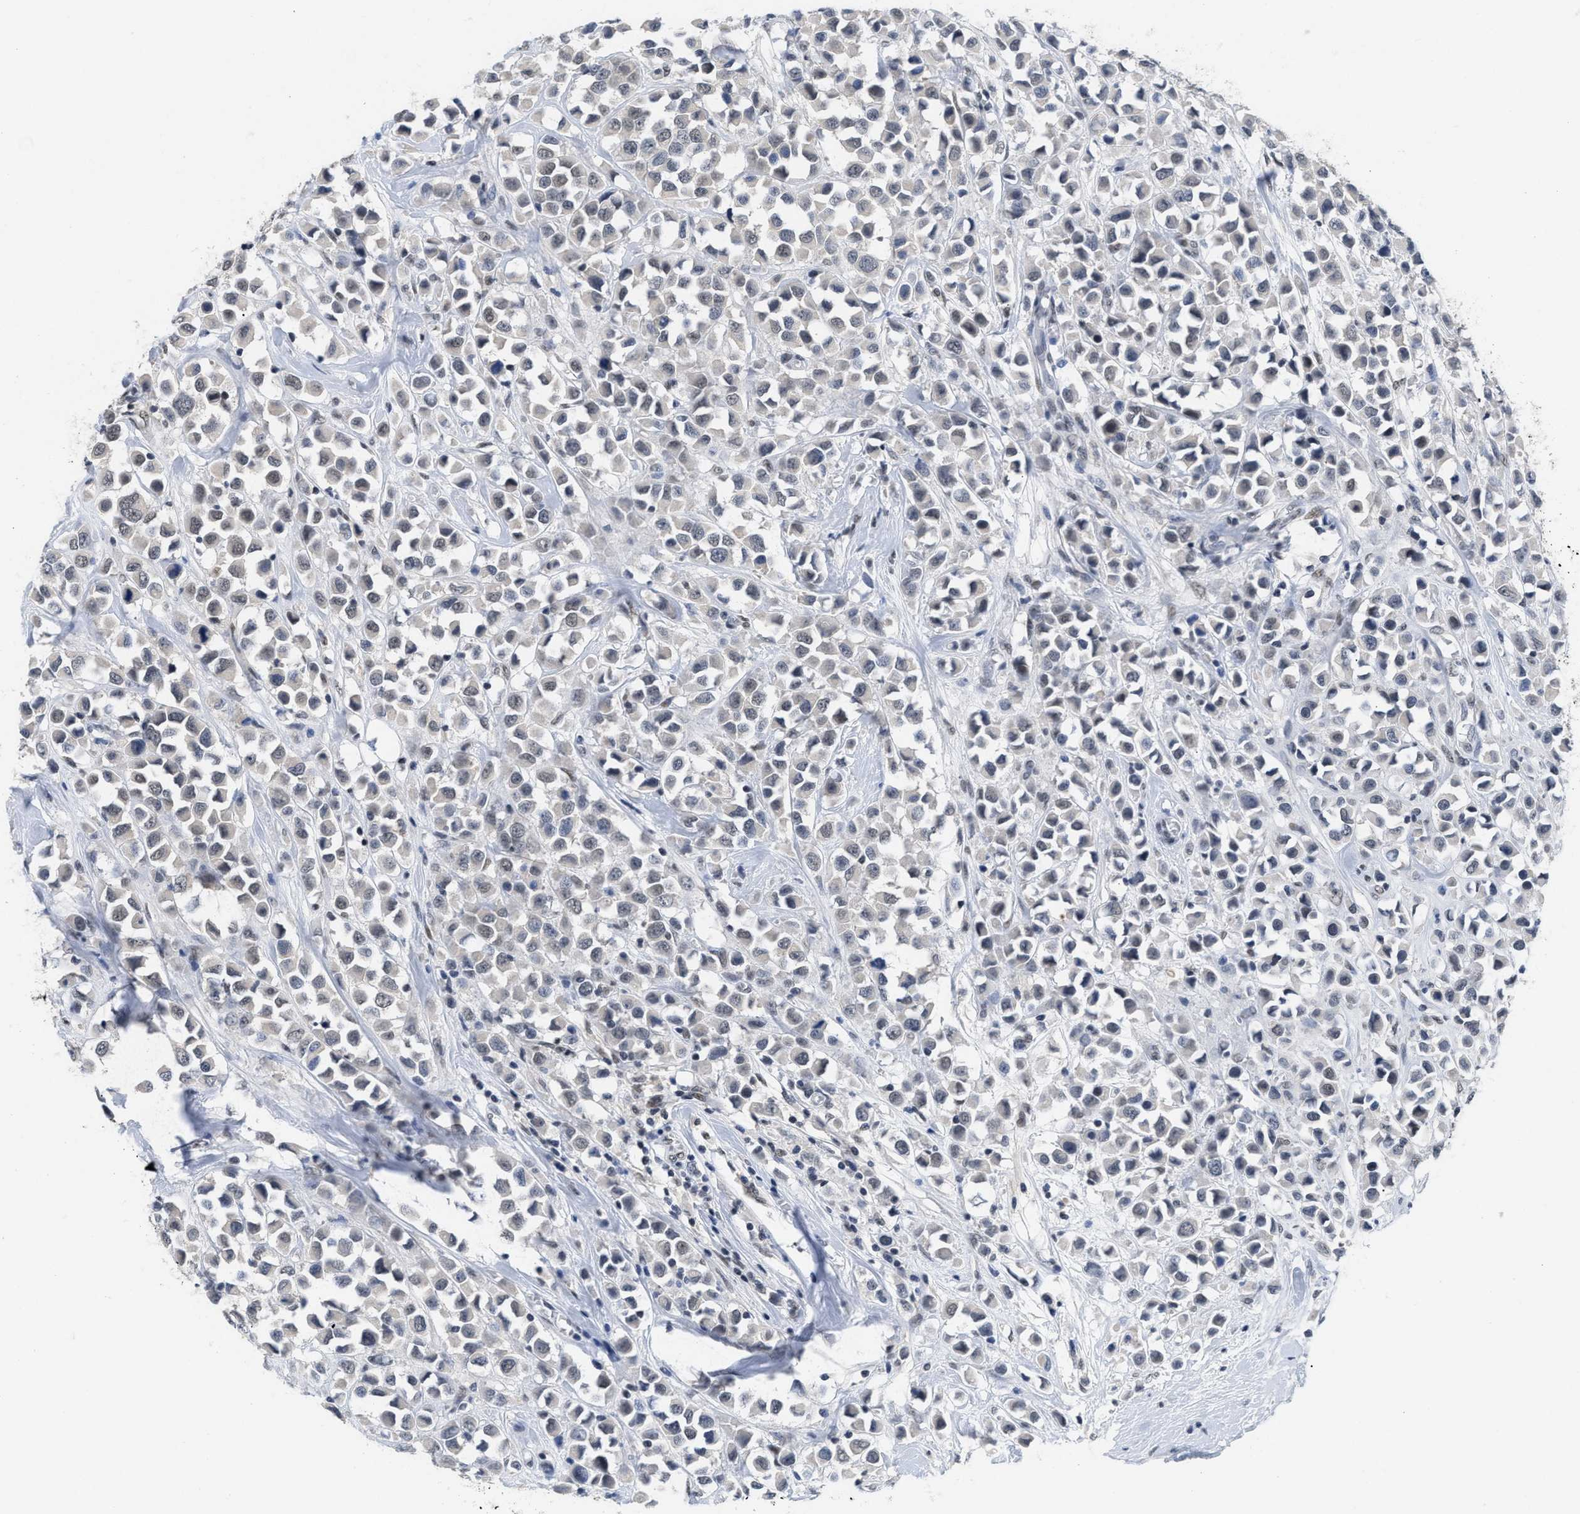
{"staining": {"intensity": "weak", "quantity": "<25%", "location": "nuclear"}, "tissue": "breast cancer", "cell_type": "Tumor cells", "image_type": "cancer", "snomed": [{"axis": "morphology", "description": "Duct carcinoma"}, {"axis": "topography", "description": "Breast"}], "caption": "Breast cancer stained for a protein using immunohistochemistry (IHC) exhibits no expression tumor cells.", "gene": "GGNBP2", "patient": {"sex": "female", "age": 61}}